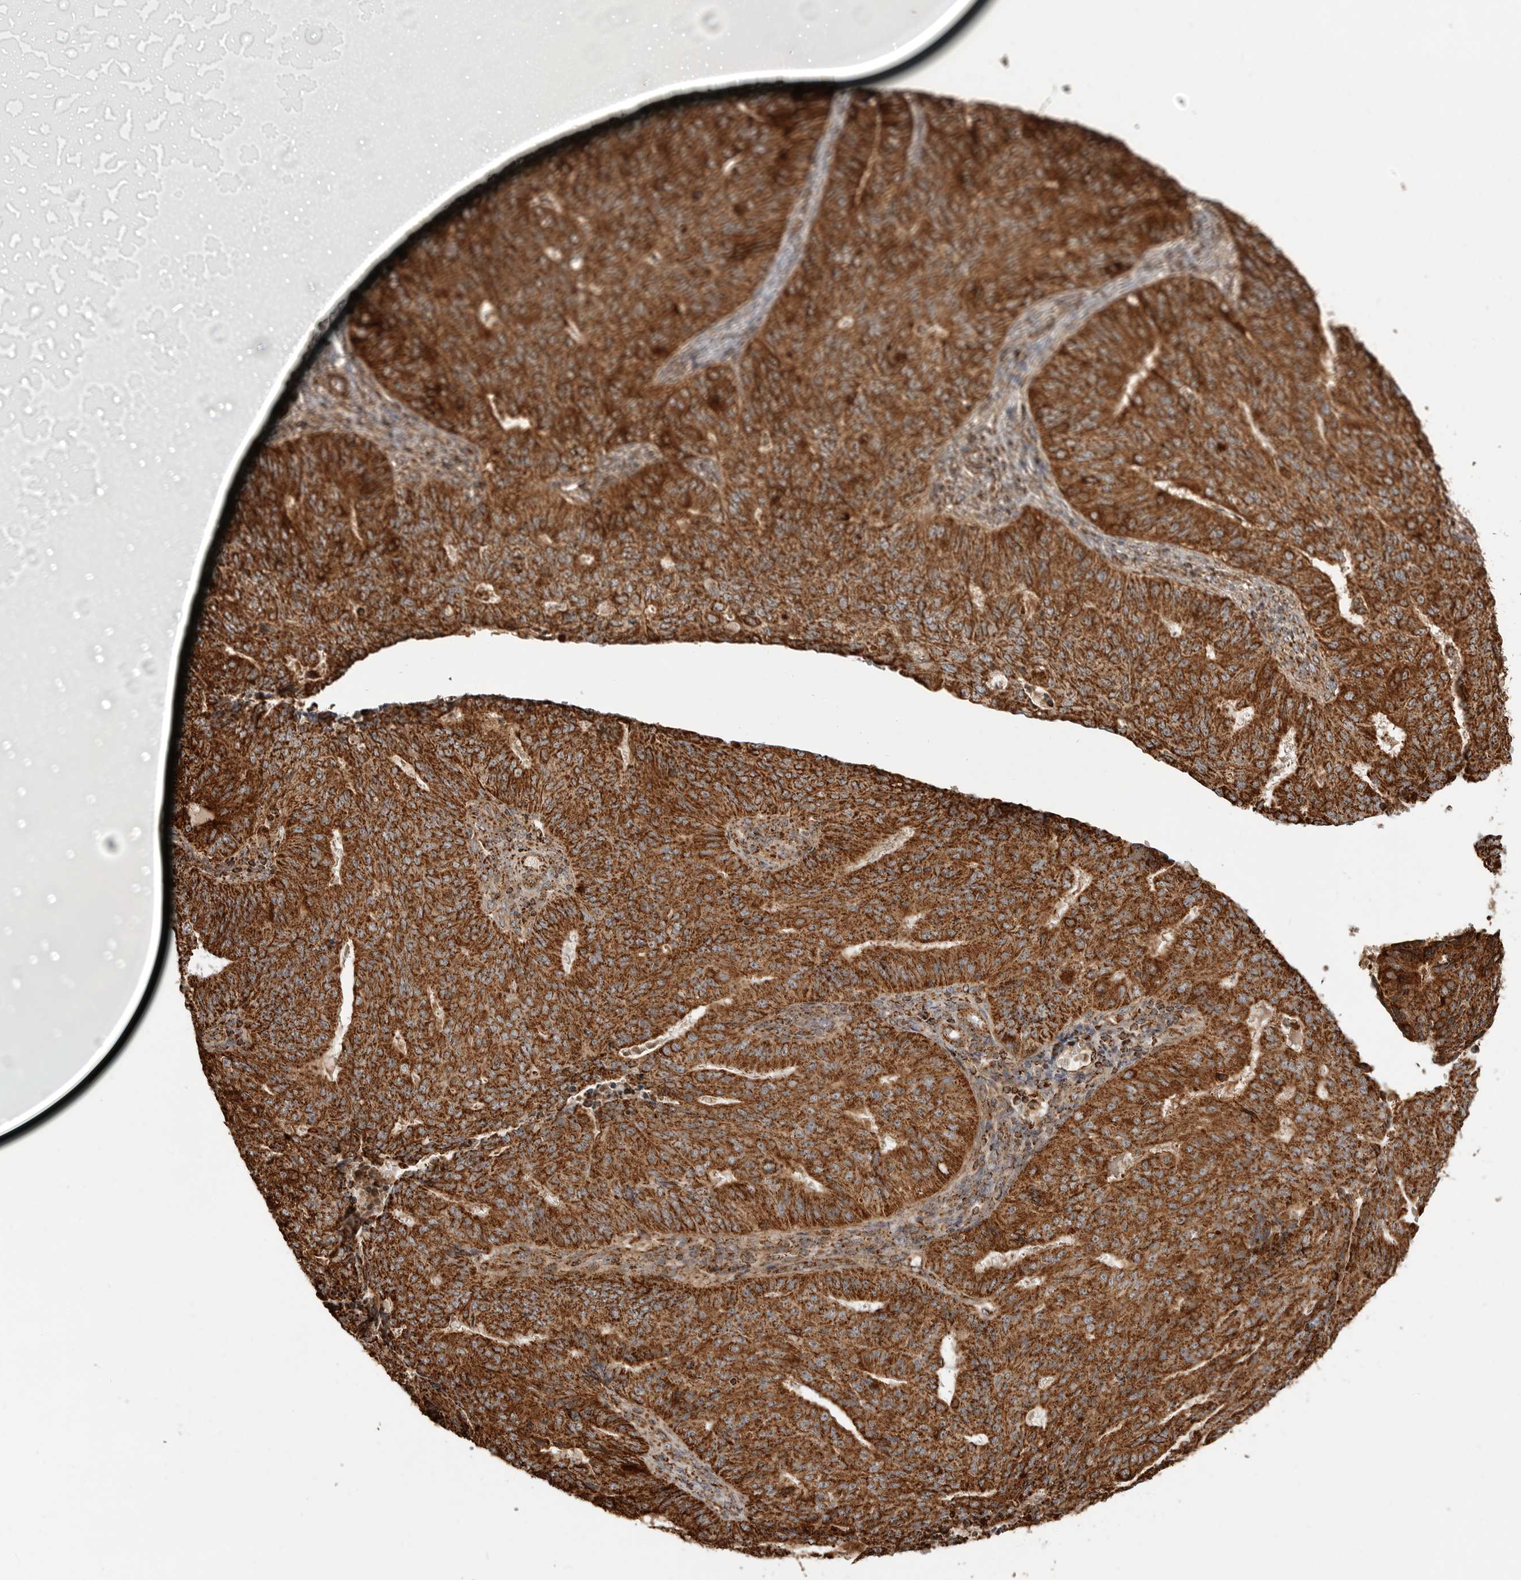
{"staining": {"intensity": "strong", "quantity": ">75%", "location": "cytoplasmic/membranous"}, "tissue": "endometrial cancer", "cell_type": "Tumor cells", "image_type": "cancer", "snomed": [{"axis": "morphology", "description": "Adenocarcinoma, NOS"}, {"axis": "topography", "description": "Endometrium"}], "caption": "An immunohistochemistry (IHC) micrograph of neoplastic tissue is shown. Protein staining in brown labels strong cytoplasmic/membranous positivity in adenocarcinoma (endometrial) within tumor cells. The staining was performed using DAB to visualize the protein expression in brown, while the nuclei were stained in blue with hematoxylin (Magnification: 20x).", "gene": "BMP2K", "patient": {"sex": "female", "age": 32}}